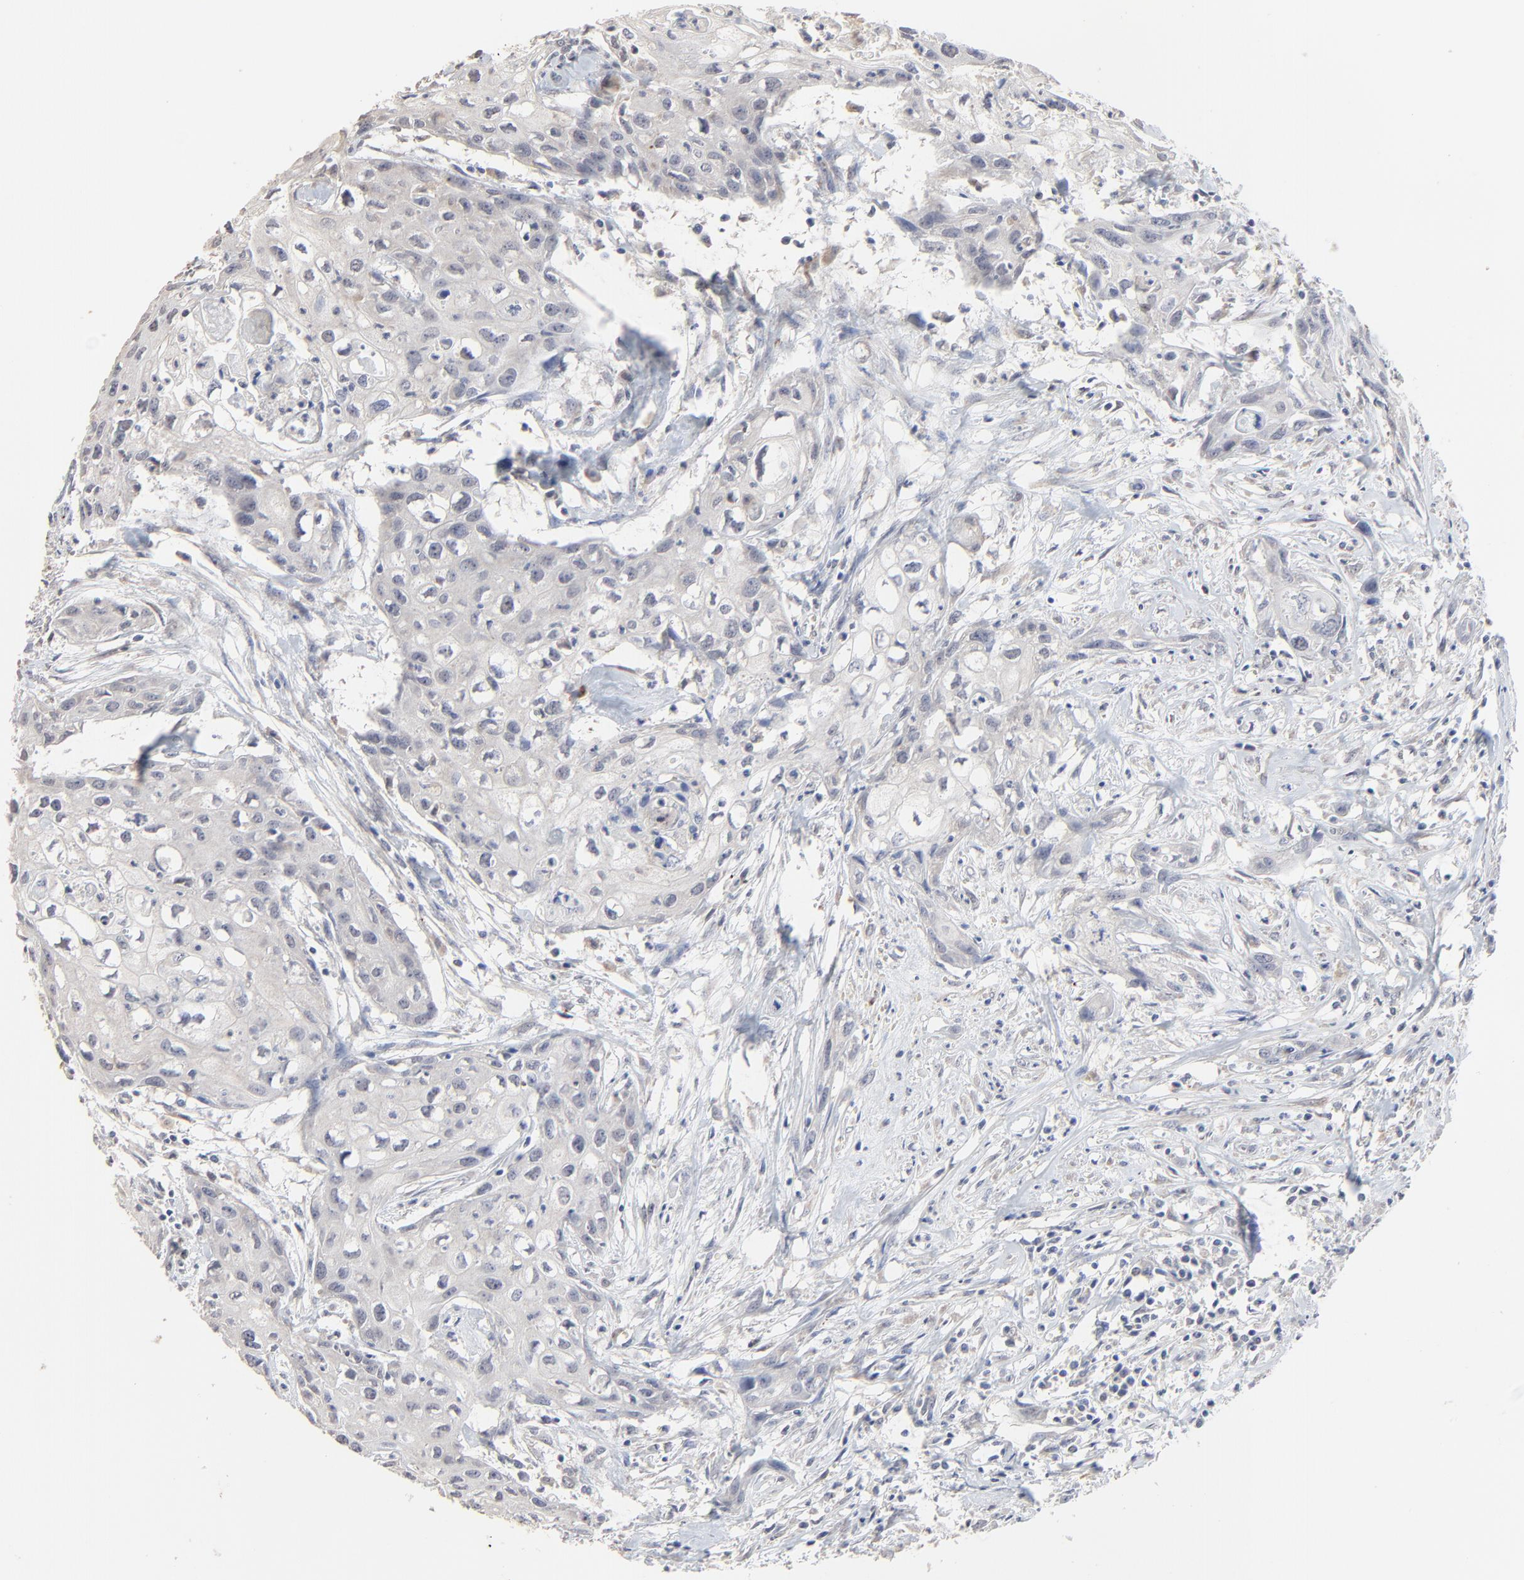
{"staining": {"intensity": "negative", "quantity": "none", "location": "none"}, "tissue": "urothelial cancer", "cell_type": "Tumor cells", "image_type": "cancer", "snomed": [{"axis": "morphology", "description": "Urothelial carcinoma, High grade"}, {"axis": "topography", "description": "Urinary bladder"}], "caption": "There is no significant staining in tumor cells of urothelial cancer.", "gene": "FANCB", "patient": {"sex": "male", "age": 54}}